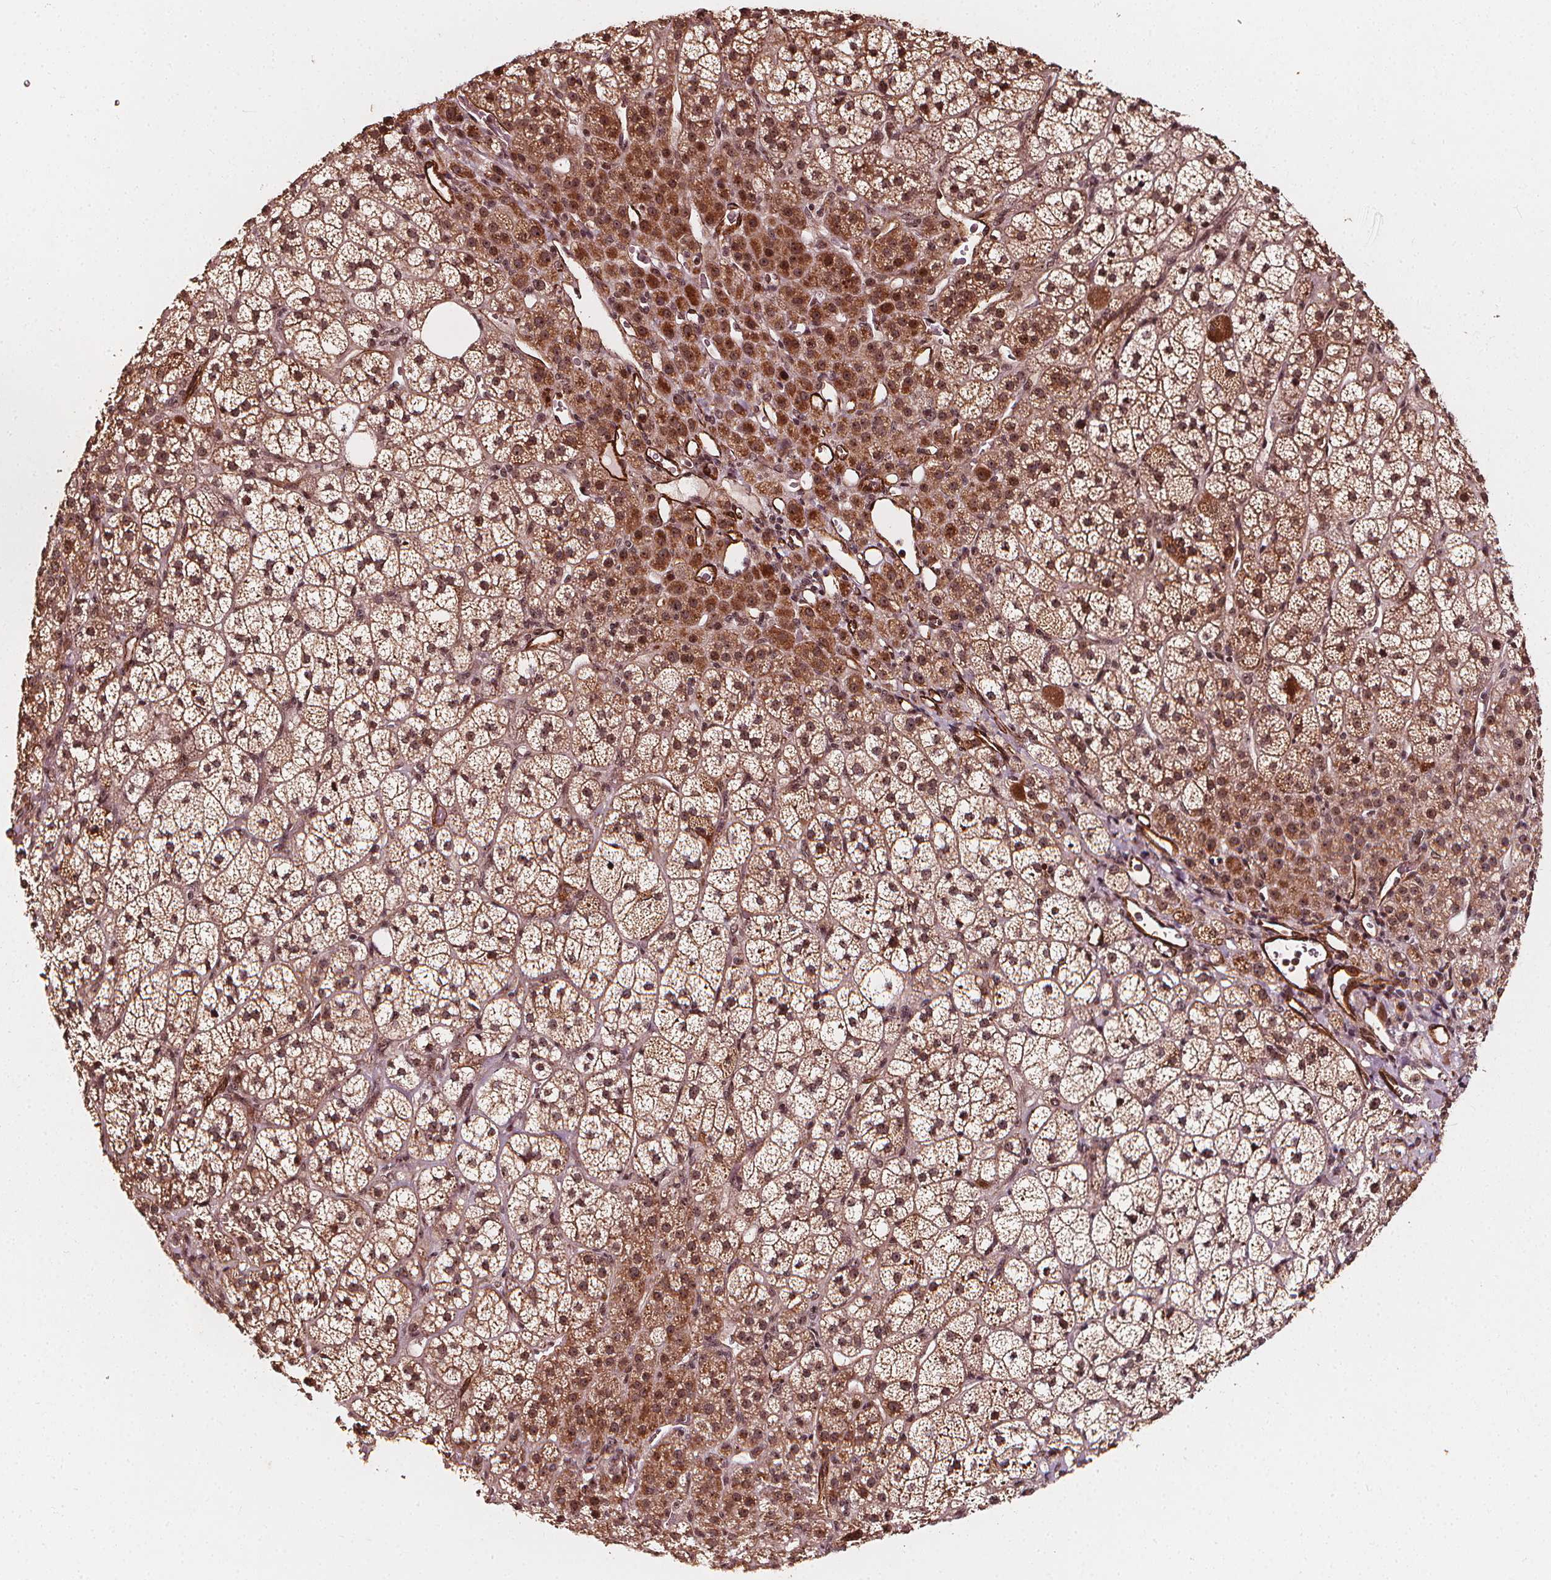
{"staining": {"intensity": "moderate", "quantity": ">75%", "location": "cytoplasmic/membranous,nuclear"}, "tissue": "adrenal gland", "cell_type": "Glandular cells", "image_type": "normal", "snomed": [{"axis": "morphology", "description": "Normal tissue, NOS"}, {"axis": "topography", "description": "Adrenal gland"}], "caption": "Immunohistochemical staining of benign human adrenal gland exhibits >75% levels of moderate cytoplasmic/membranous,nuclear protein staining in approximately >75% of glandular cells. (DAB (3,3'-diaminobenzidine) IHC with brightfield microscopy, high magnification).", "gene": "EXOSC9", "patient": {"sex": "female", "age": 60}}